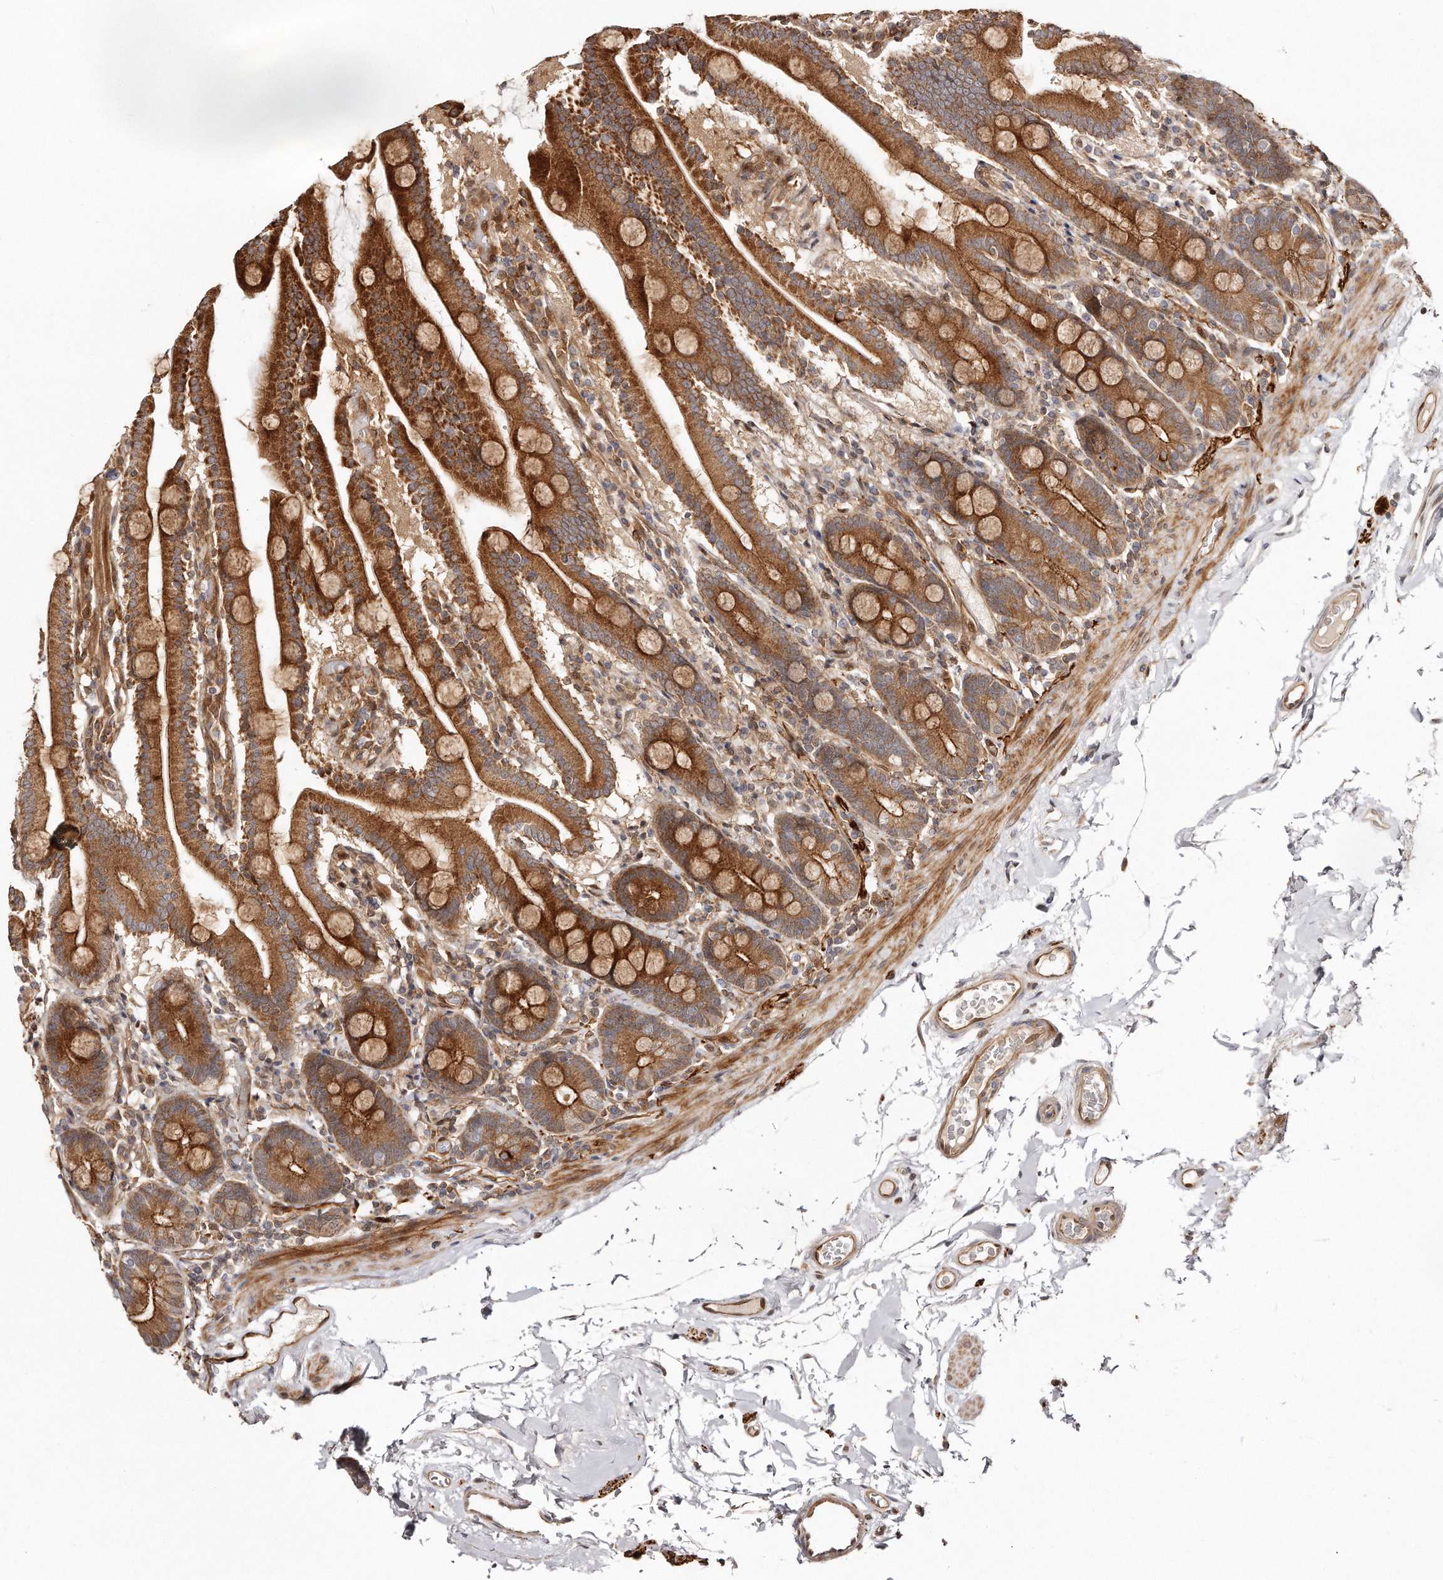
{"staining": {"intensity": "strong", "quantity": ">75%", "location": "cytoplasmic/membranous"}, "tissue": "duodenum", "cell_type": "Glandular cells", "image_type": "normal", "snomed": [{"axis": "morphology", "description": "Normal tissue, NOS"}, {"axis": "topography", "description": "Duodenum"}], "caption": "Duodenum stained with immunohistochemistry demonstrates strong cytoplasmic/membranous expression in approximately >75% of glandular cells. (DAB = brown stain, brightfield microscopy at high magnification).", "gene": "GBP4", "patient": {"sex": "male", "age": 55}}